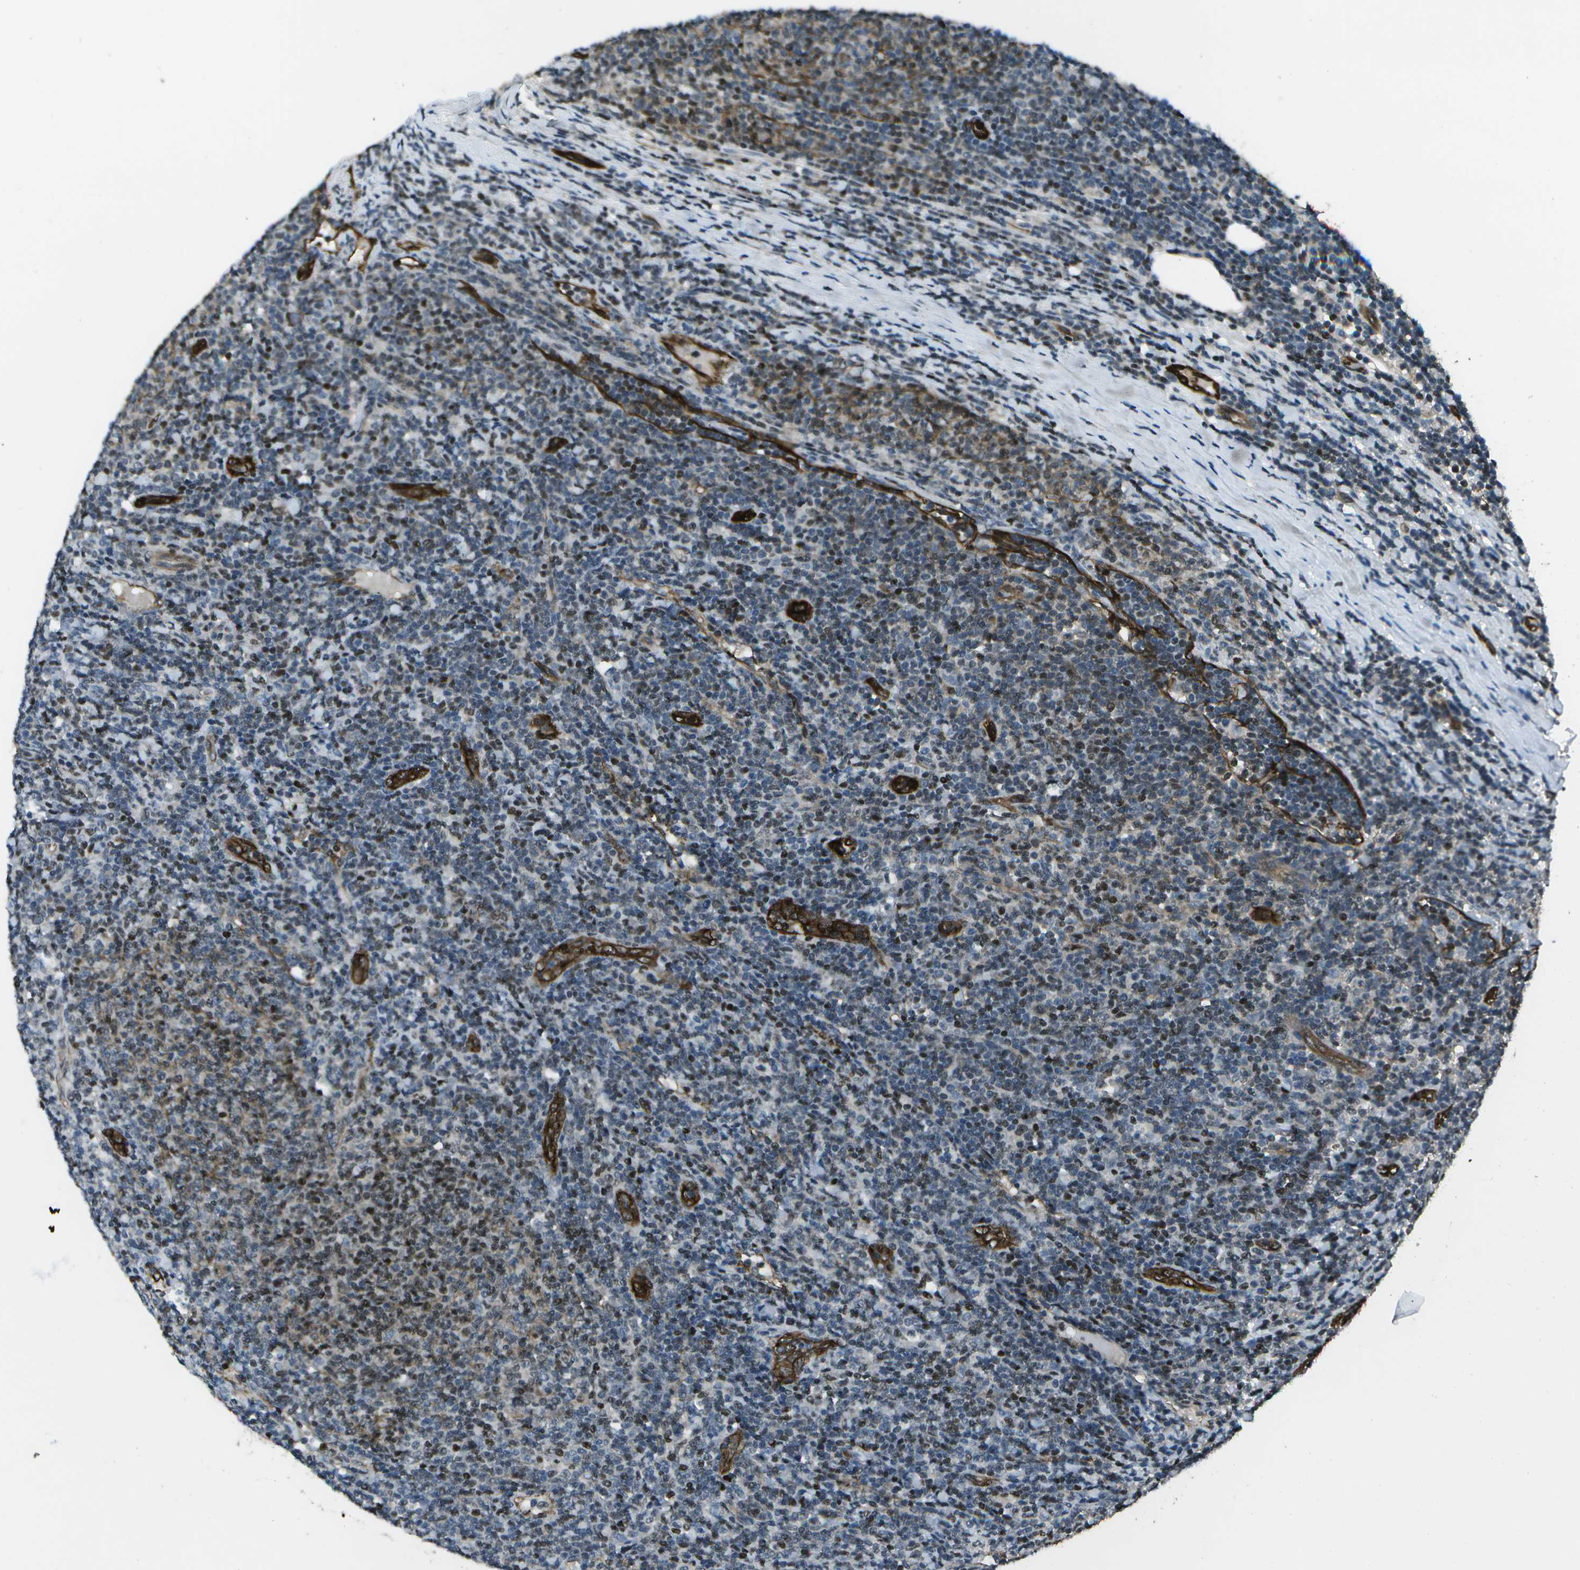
{"staining": {"intensity": "moderate", "quantity": "25%-75%", "location": "nuclear"}, "tissue": "lymphoma", "cell_type": "Tumor cells", "image_type": "cancer", "snomed": [{"axis": "morphology", "description": "Malignant lymphoma, non-Hodgkin's type, Low grade"}, {"axis": "topography", "description": "Lymph node"}], "caption": "There is medium levels of moderate nuclear staining in tumor cells of lymphoma, as demonstrated by immunohistochemical staining (brown color).", "gene": "PDLIM1", "patient": {"sex": "male", "age": 66}}